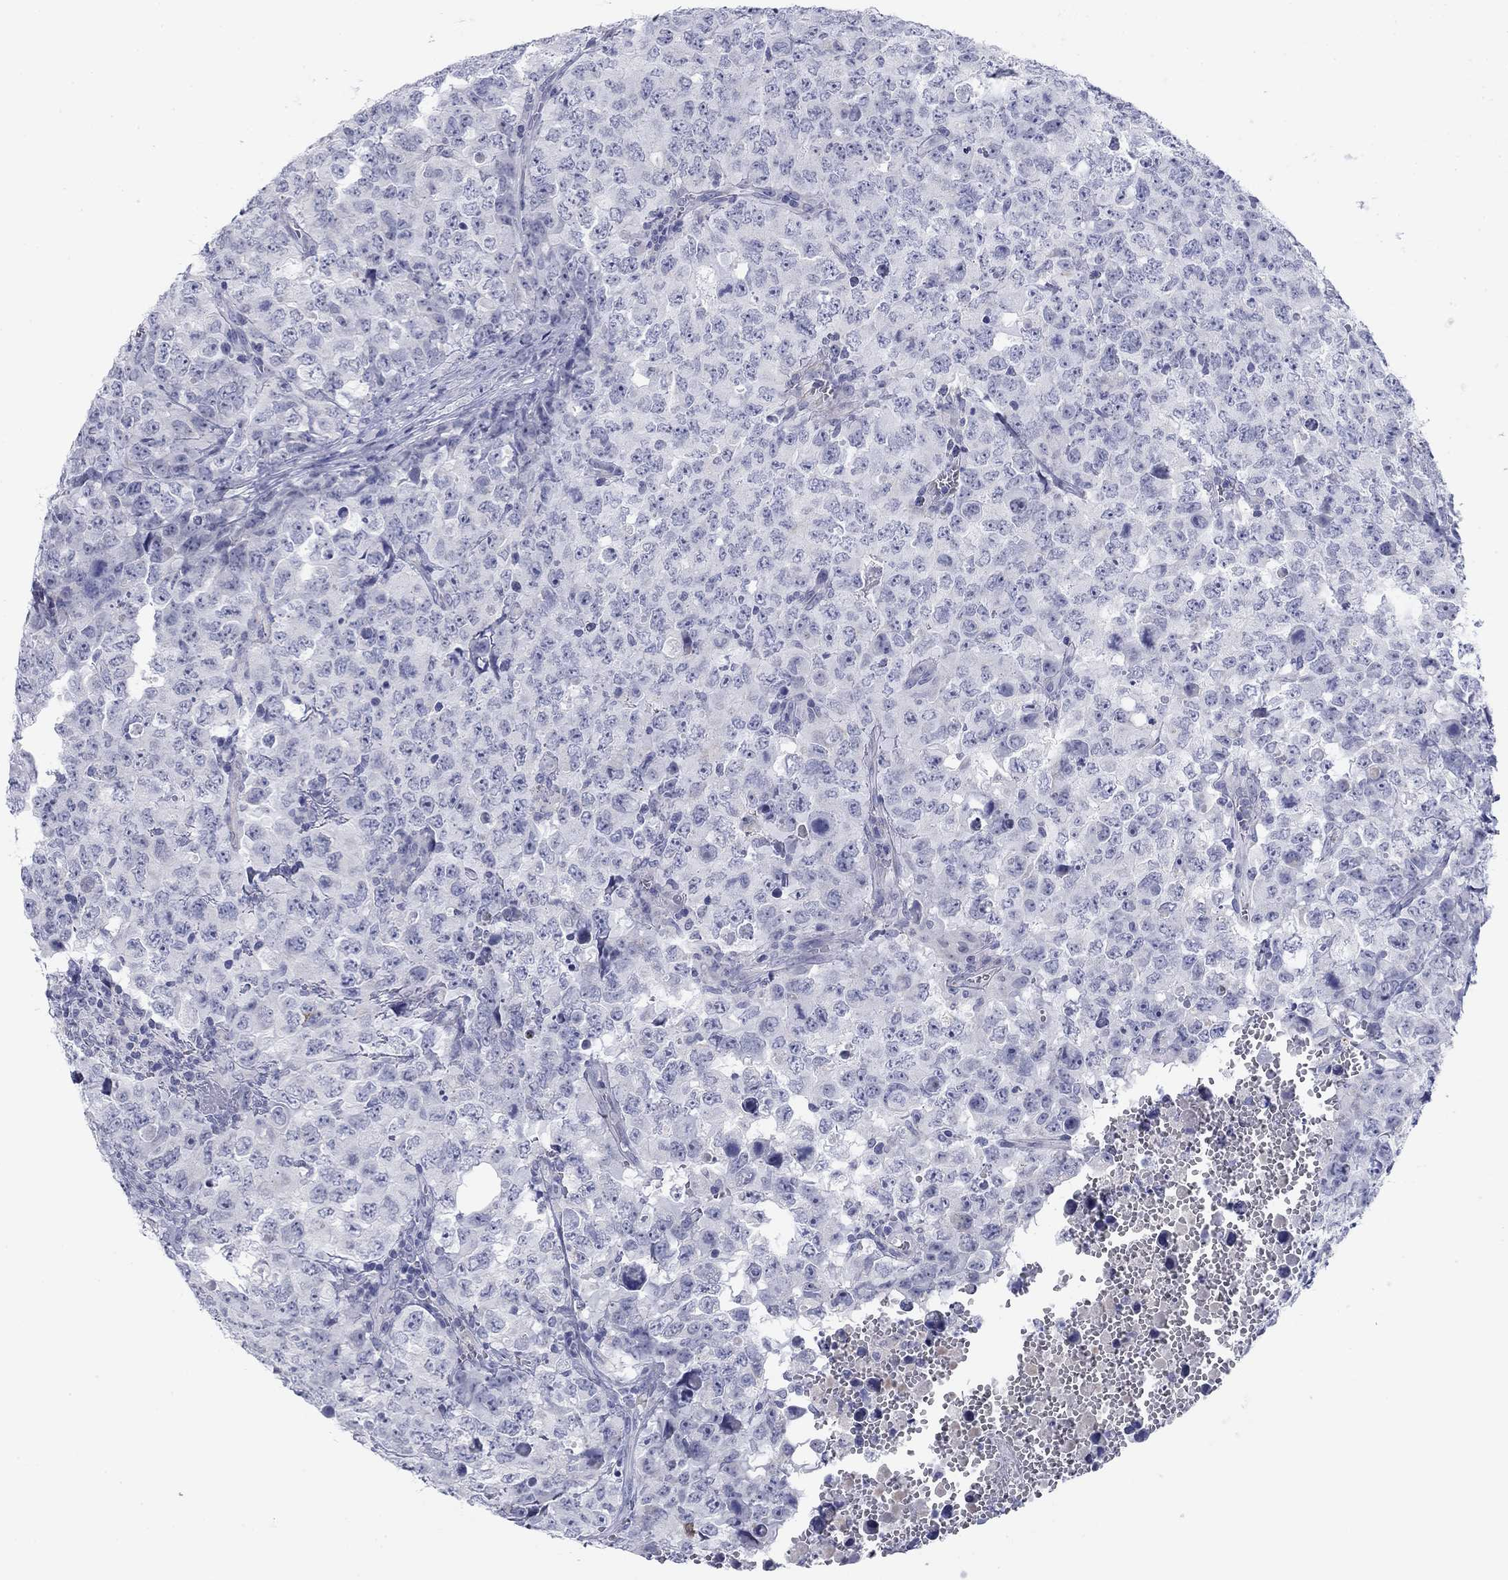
{"staining": {"intensity": "negative", "quantity": "none", "location": "none"}, "tissue": "testis cancer", "cell_type": "Tumor cells", "image_type": "cancer", "snomed": [{"axis": "morphology", "description": "Carcinoma, Embryonal, NOS"}, {"axis": "topography", "description": "Testis"}], "caption": "This is an immunohistochemistry histopathology image of testis embryonal carcinoma. There is no staining in tumor cells.", "gene": "PRPH", "patient": {"sex": "male", "age": 23}}